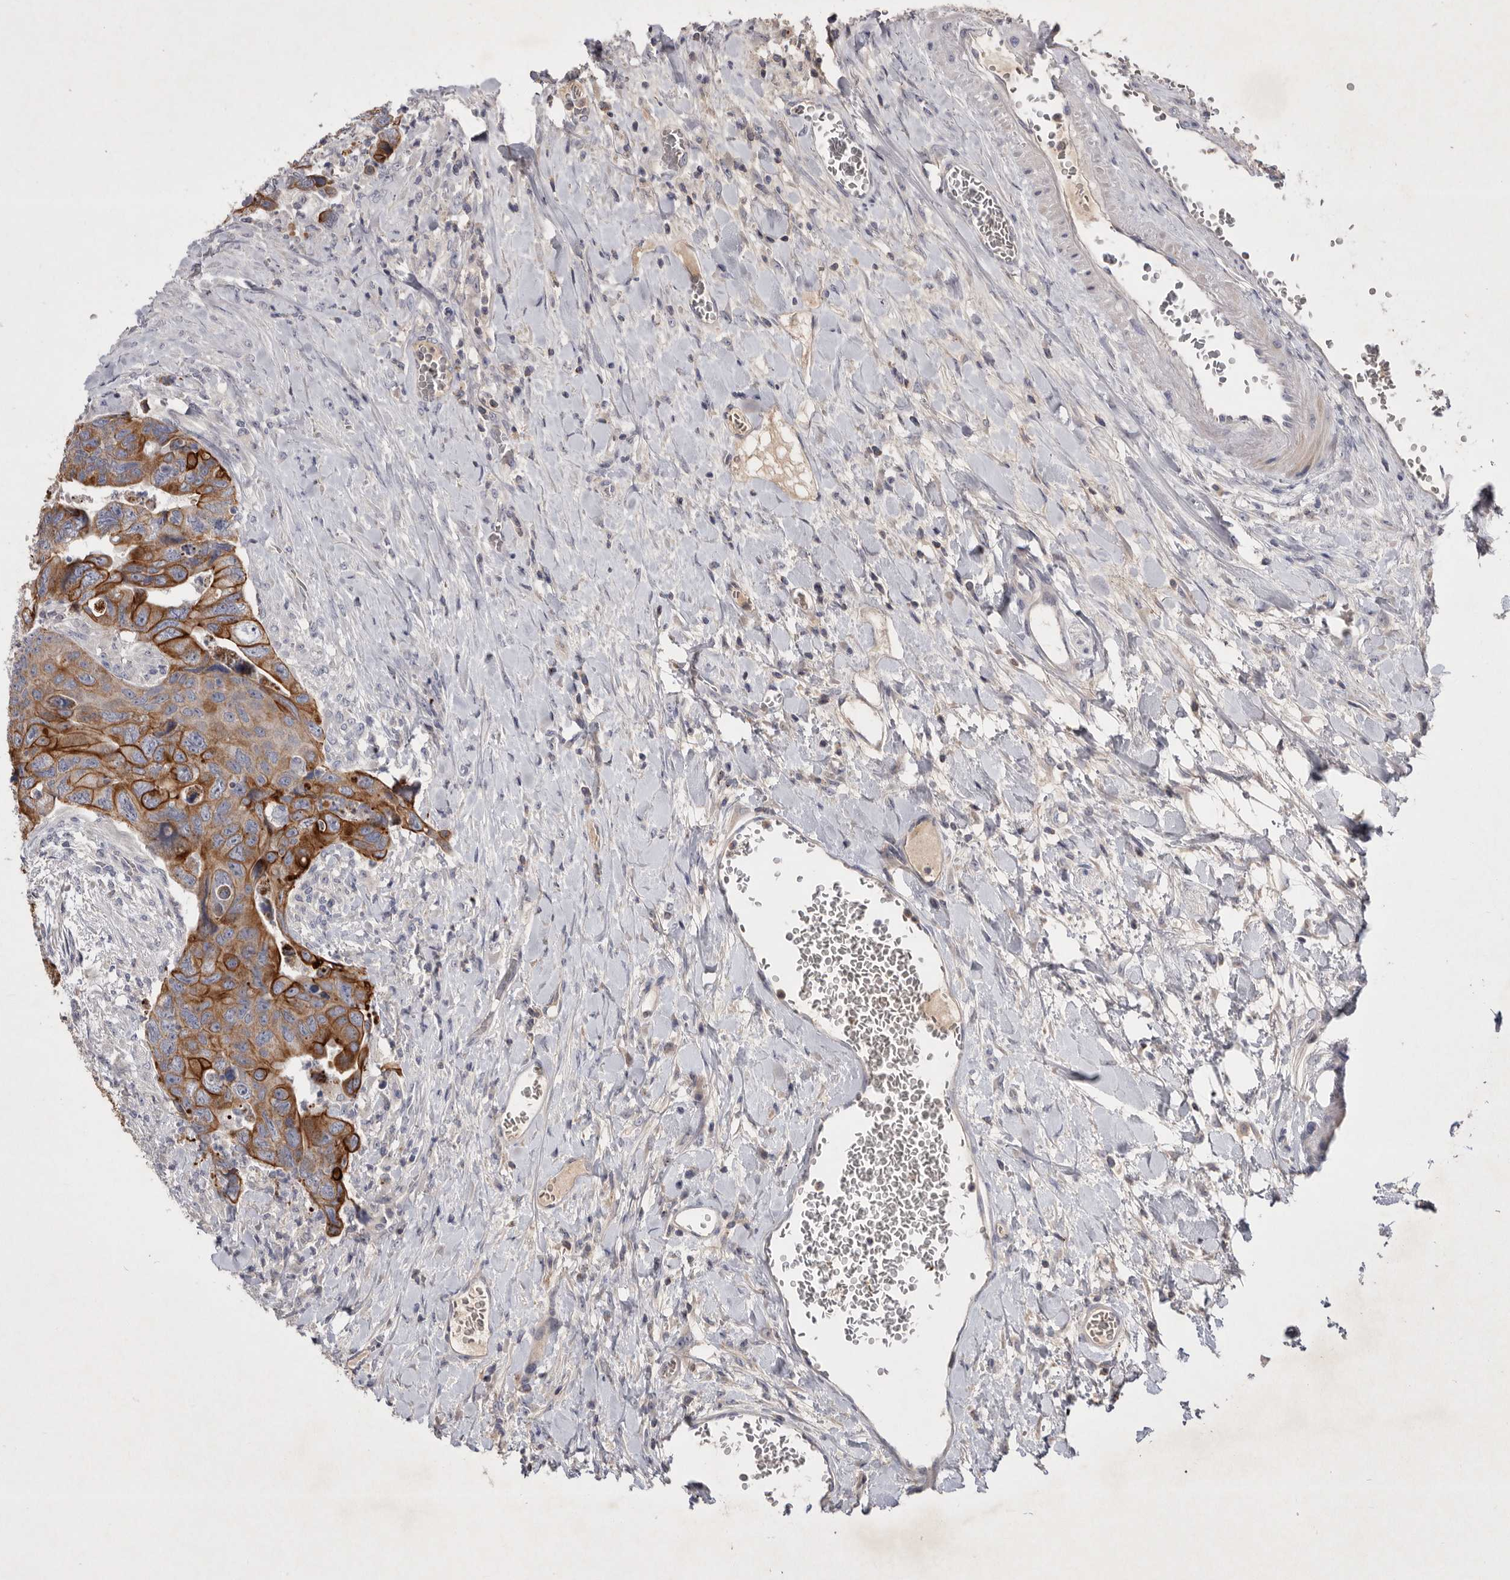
{"staining": {"intensity": "strong", "quantity": "25%-75%", "location": "cytoplasmic/membranous"}, "tissue": "colorectal cancer", "cell_type": "Tumor cells", "image_type": "cancer", "snomed": [{"axis": "morphology", "description": "Adenocarcinoma, NOS"}, {"axis": "topography", "description": "Rectum"}], "caption": "IHC histopathology image of colorectal cancer stained for a protein (brown), which displays high levels of strong cytoplasmic/membranous positivity in about 25%-75% of tumor cells.", "gene": "TNFSF14", "patient": {"sex": "male", "age": 63}}